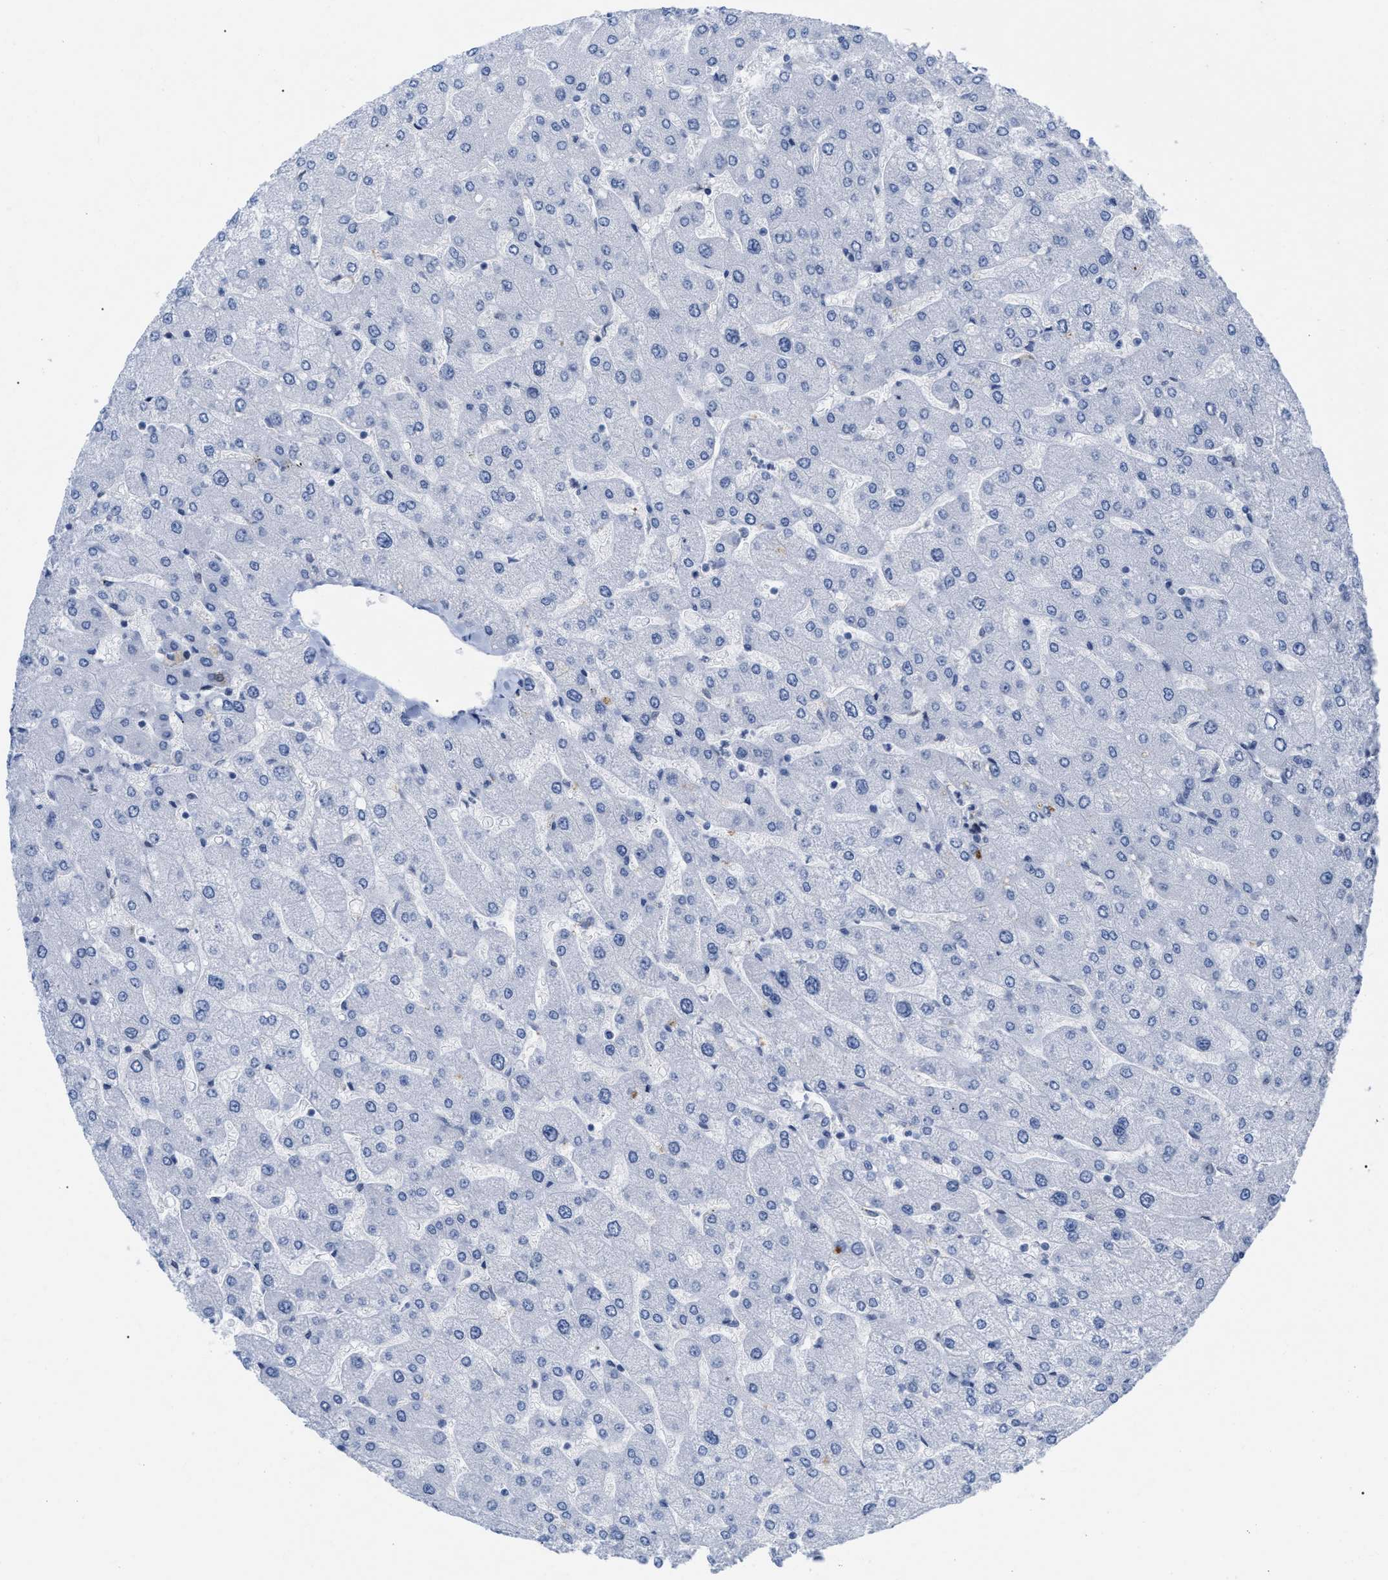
{"staining": {"intensity": "negative", "quantity": "none", "location": "none"}, "tissue": "liver", "cell_type": "Cholangiocytes", "image_type": "normal", "snomed": [{"axis": "morphology", "description": "Normal tissue, NOS"}, {"axis": "topography", "description": "Liver"}], "caption": "Immunohistochemical staining of normal liver exhibits no significant expression in cholangiocytes. (Stains: DAB (3,3'-diaminobenzidine) immunohistochemistry with hematoxylin counter stain, Microscopy: brightfield microscopy at high magnification).", "gene": "TPR", "patient": {"sex": "male", "age": 55}}